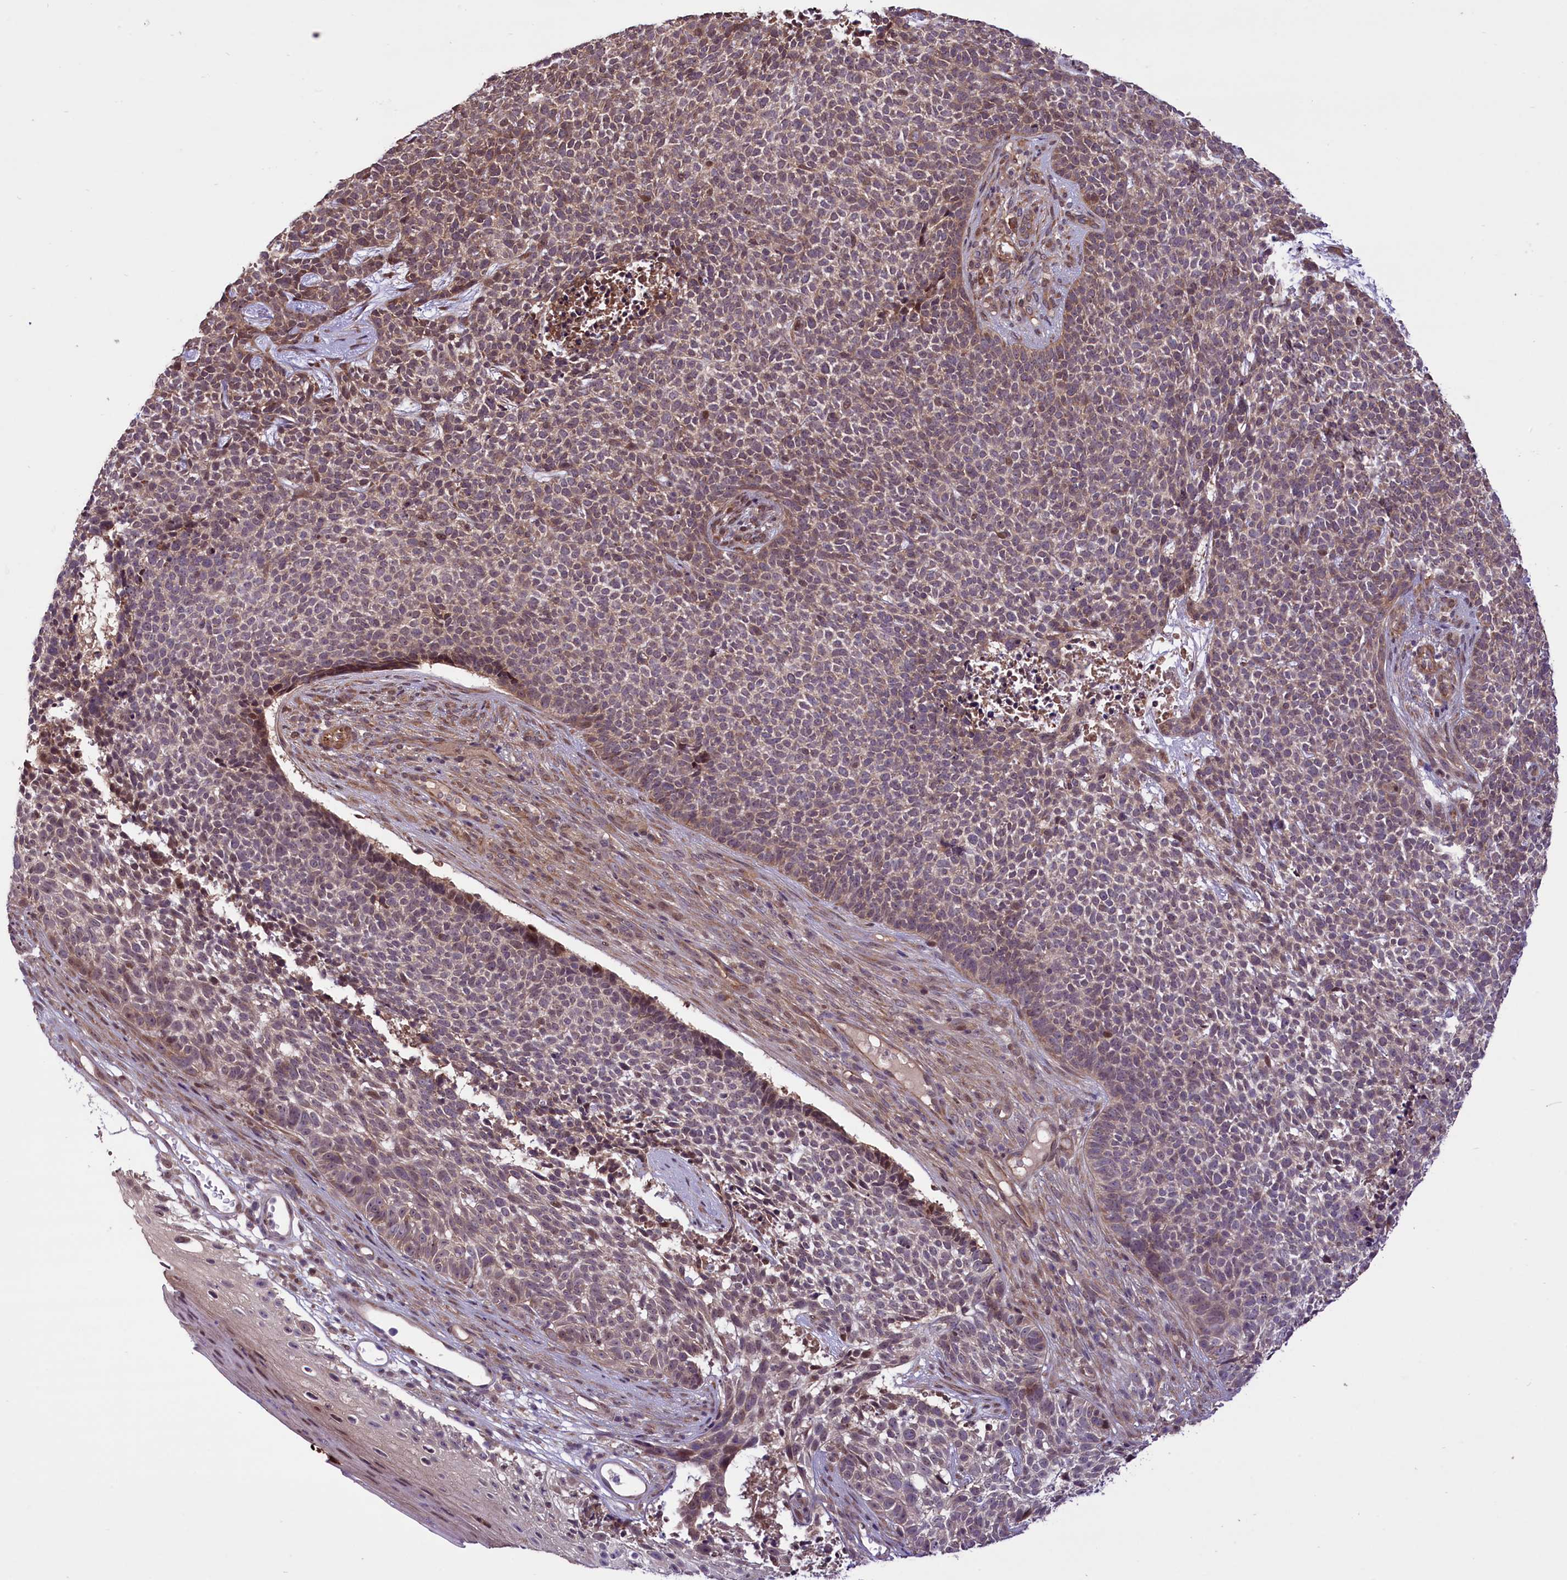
{"staining": {"intensity": "weak", "quantity": "25%-75%", "location": "cytoplasmic/membranous,nuclear"}, "tissue": "skin cancer", "cell_type": "Tumor cells", "image_type": "cancer", "snomed": [{"axis": "morphology", "description": "Basal cell carcinoma"}, {"axis": "topography", "description": "Skin"}], "caption": "Weak cytoplasmic/membranous and nuclear protein expression is identified in approximately 25%-75% of tumor cells in skin basal cell carcinoma.", "gene": "HDAC5", "patient": {"sex": "female", "age": 84}}